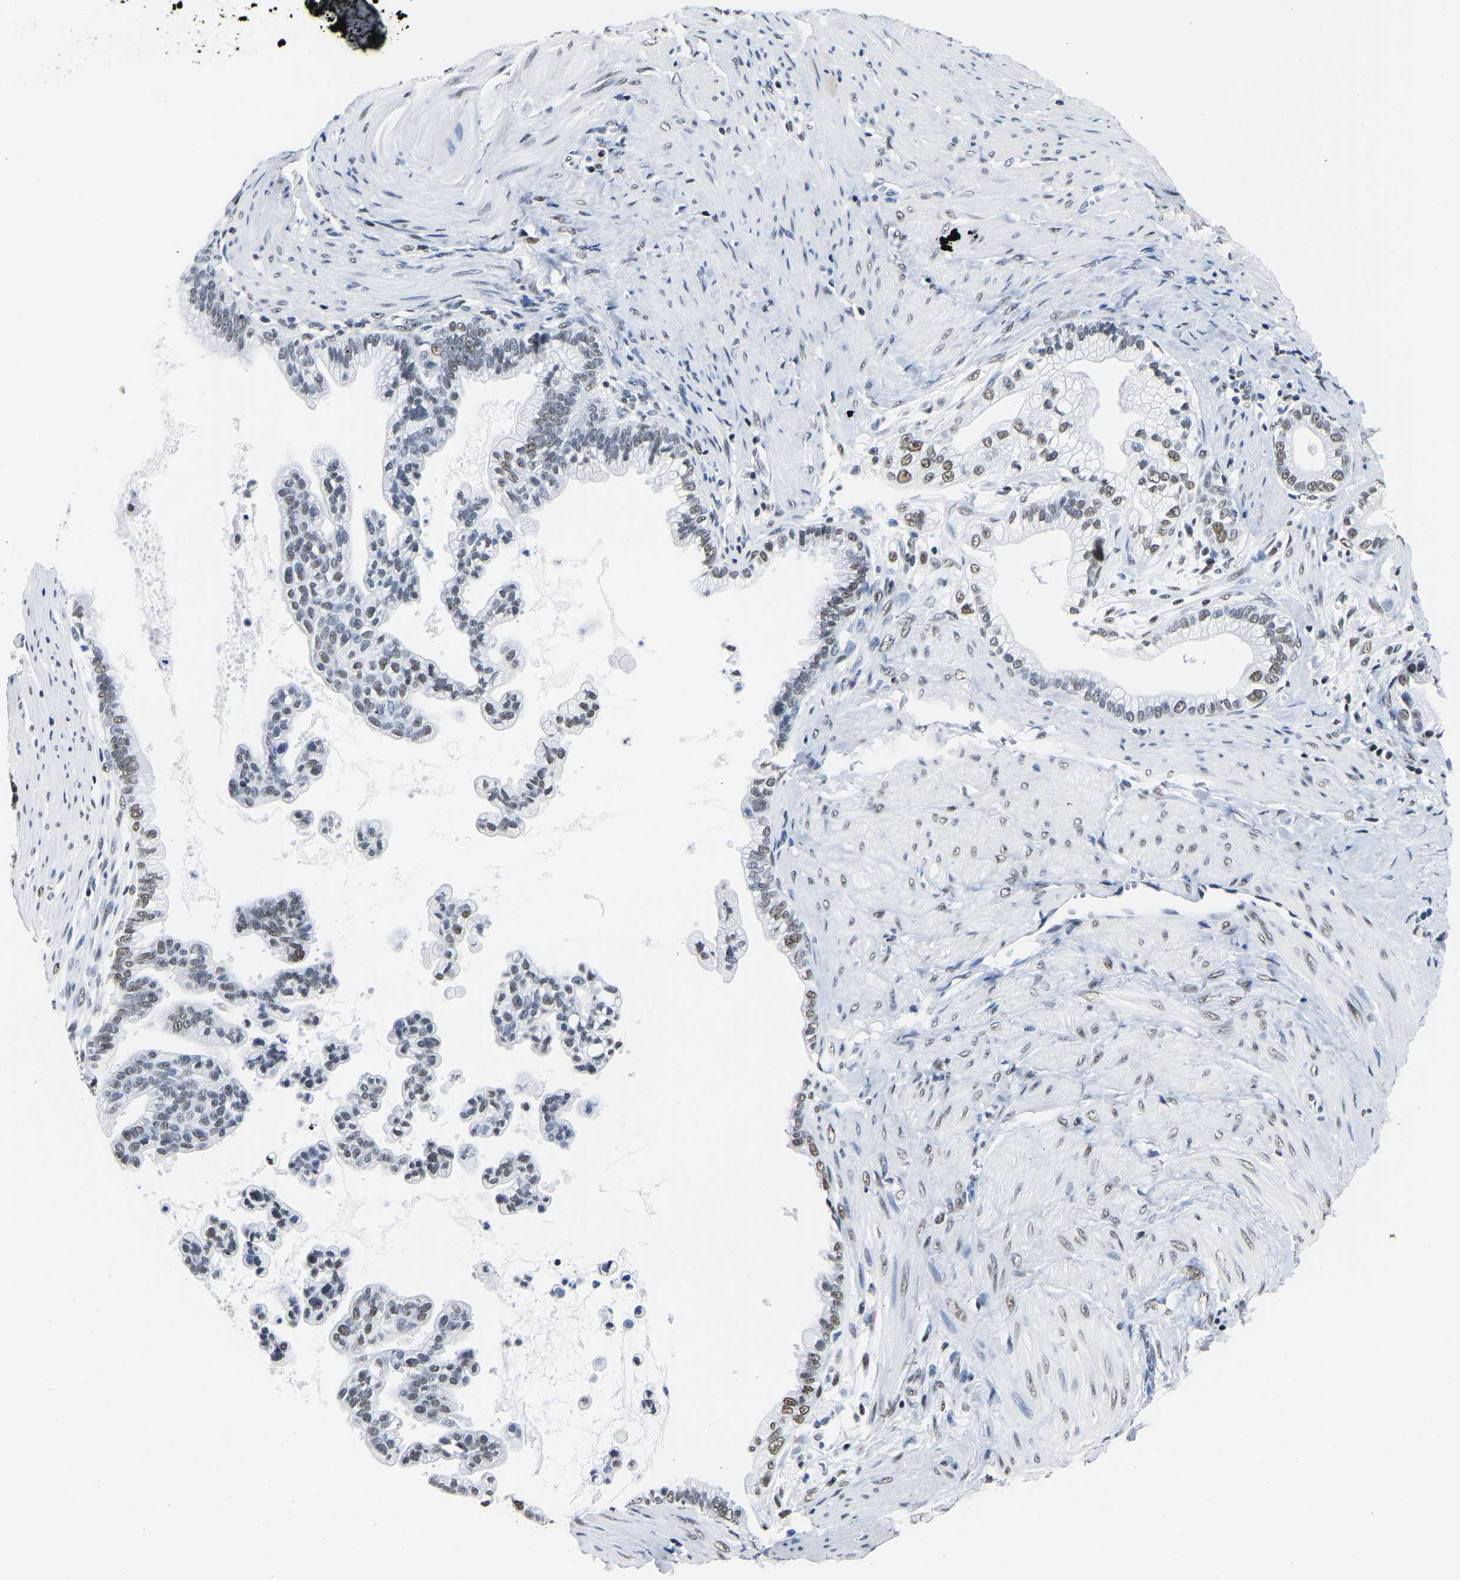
{"staining": {"intensity": "weak", "quantity": "25%-75%", "location": "nuclear"}, "tissue": "pancreatic cancer", "cell_type": "Tumor cells", "image_type": "cancer", "snomed": [{"axis": "morphology", "description": "Adenocarcinoma, NOS"}, {"axis": "topography", "description": "Pancreas"}], "caption": "DAB immunohistochemical staining of human pancreatic cancer reveals weak nuclear protein positivity in approximately 25%-75% of tumor cells.", "gene": "UBA1", "patient": {"sex": "male", "age": 69}}